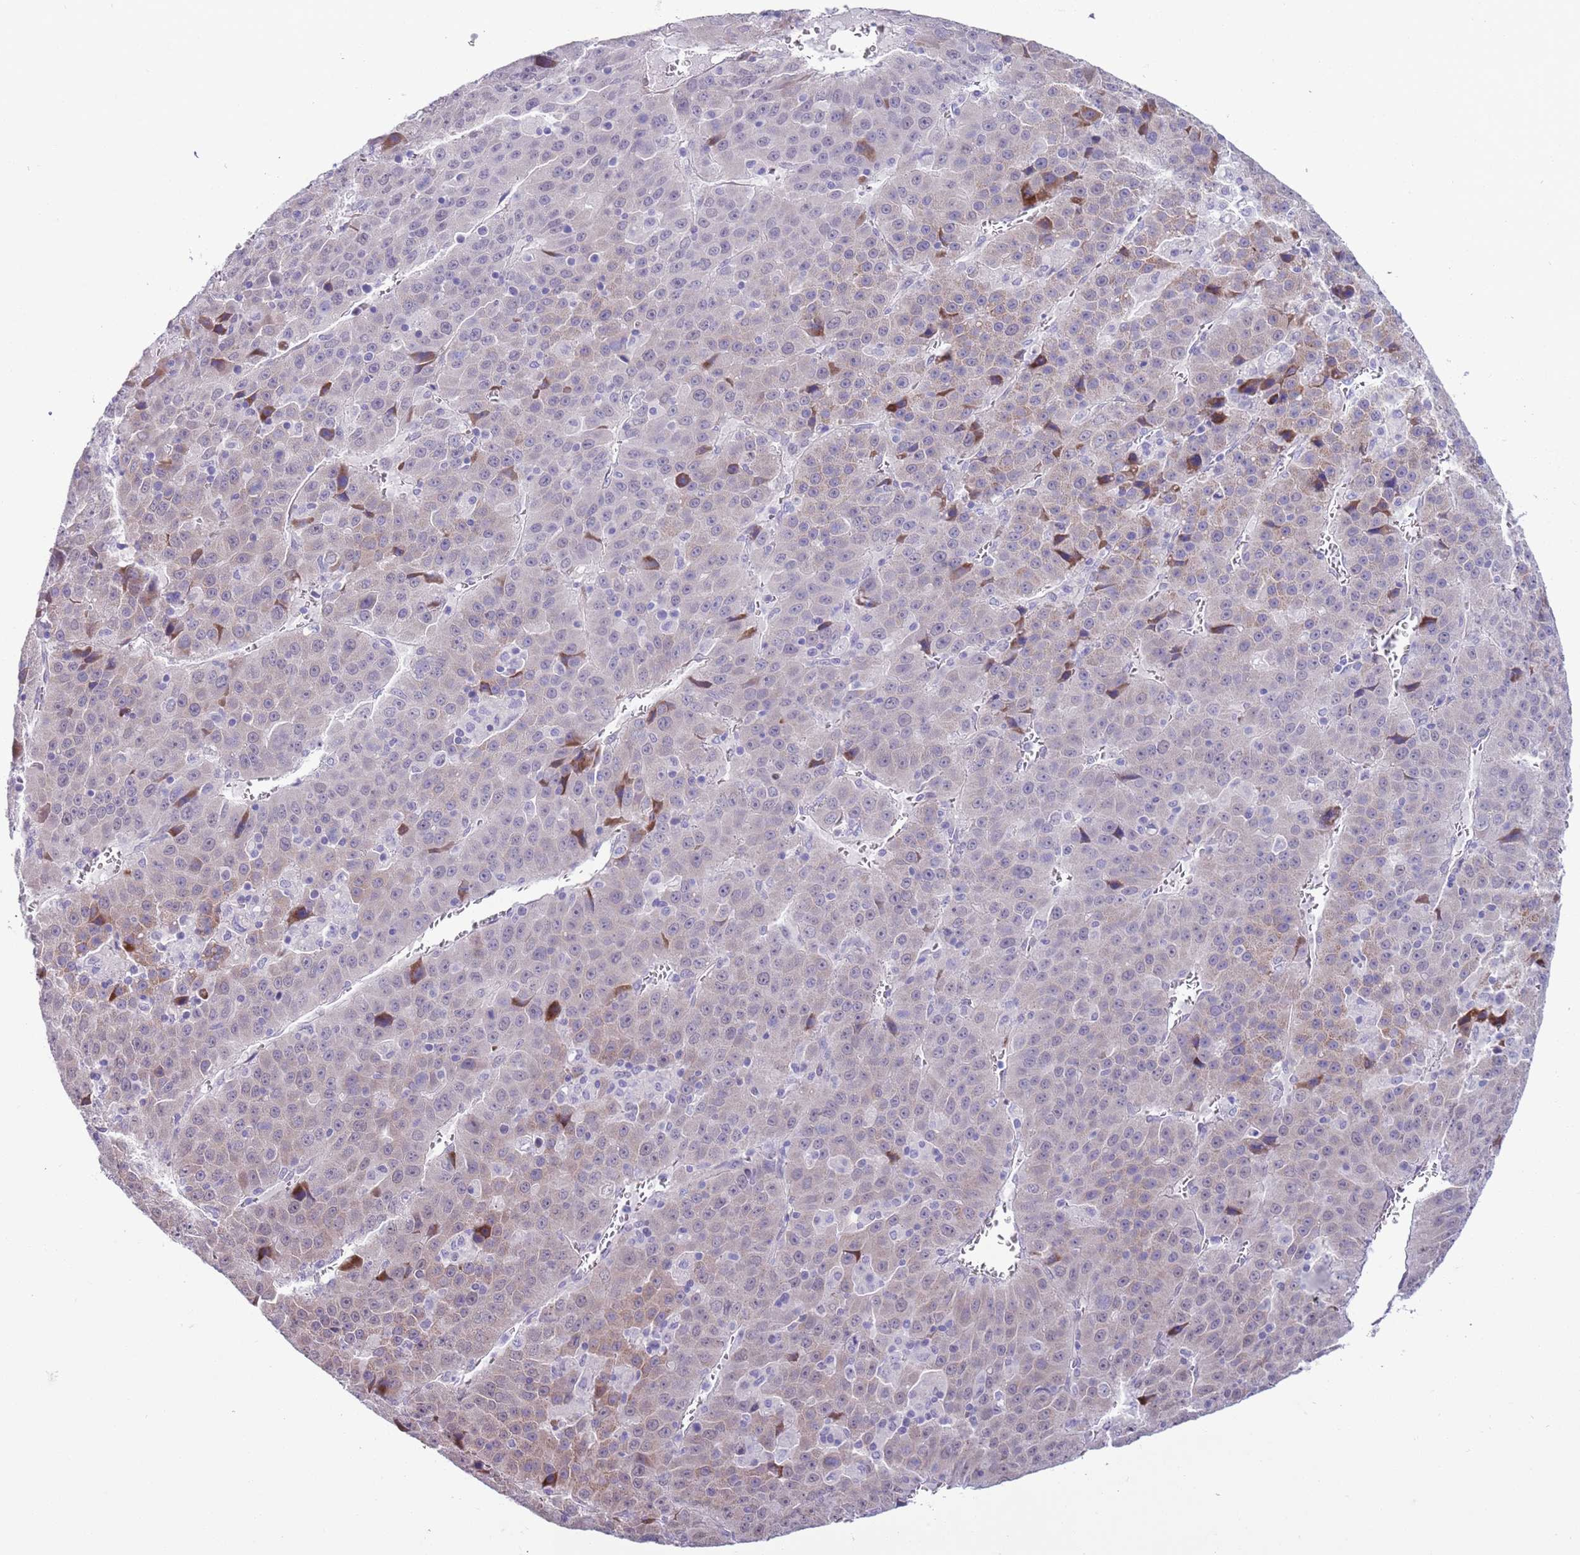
{"staining": {"intensity": "moderate", "quantity": "<25%", "location": "cytoplasmic/membranous"}, "tissue": "liver cancer", "cell_type": "Tumor cells", "image_type": "cancer", "snomed": [{"axis": "morphology", "description": "Carcinoma, Hepatocellular, NOS"}, {"axis": "topography", "description": "Liver"}], "caption": "DAB (3,3'-diaminobenzidine) immunohistochemical staining of human liver cancer (hepatocellular carcinoma) displays moderate cytoplasmic/membranous protein expression in about <25% of tumor cells. The protein is shown in brown color, while the nuclei are stained blue.", "gene": "MRPL32", "patient": {"sex": "female", "age": 53}}